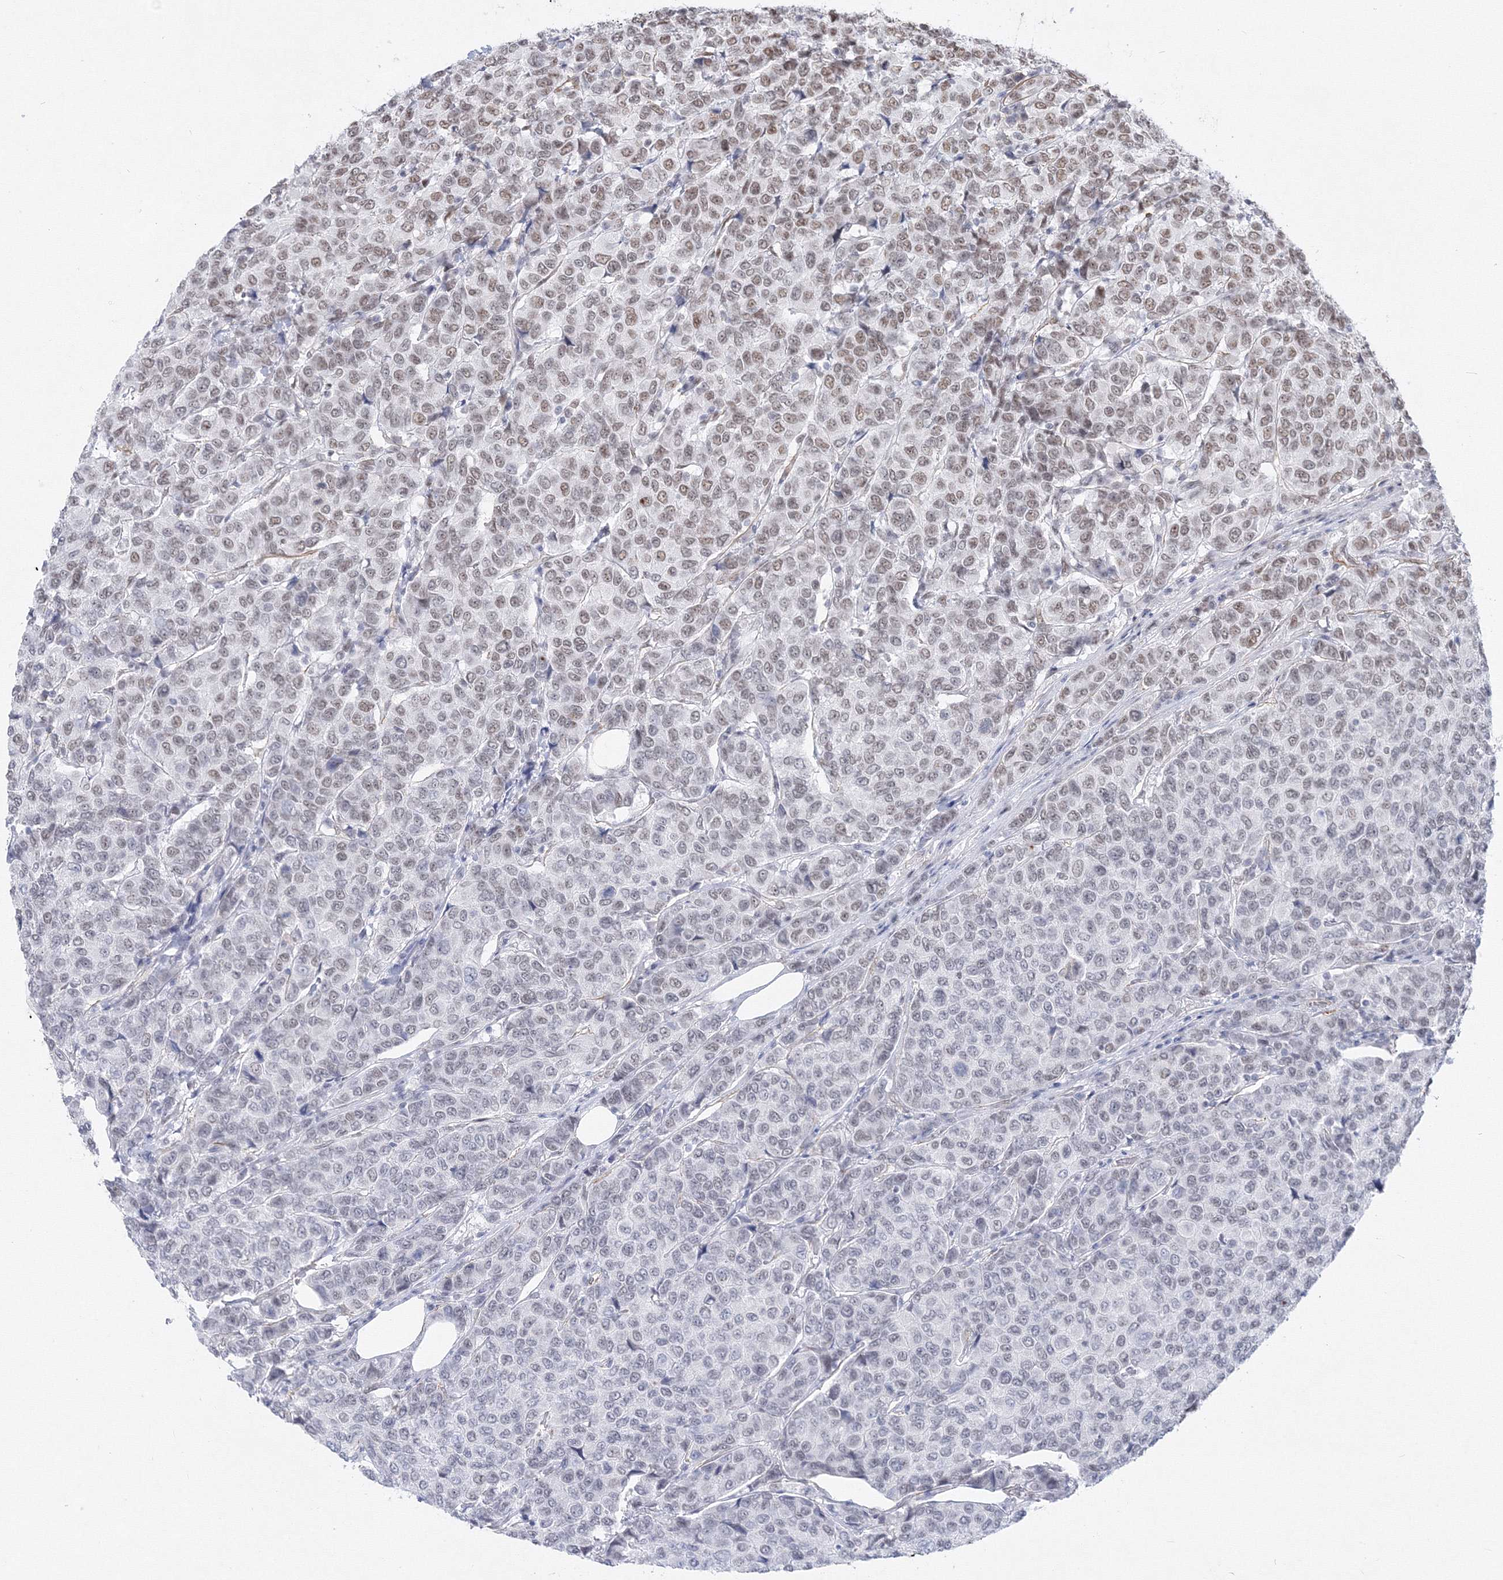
{"staining": {"intensity": "weak", "quantity": "25%-75%", "location": "nuclear"}, "tissue": "breast cancer", "cell_type": "Tumor cells", "image_type": "cancer", "snomed": [{"axis": "morphology", "description": "Duct carcinoma"}, {"axis": "topography", "description": "Breast"}], "caption": "Immunohistochemistry micrograph of human intraductal carcinoma (breast) stained for a protein (brown), which shows low levels of weak nuclear expression in approximately 25%-75% of tumor cells.", "gene": "ZNF638", "patient": {"sex": "female", "age": 55}}